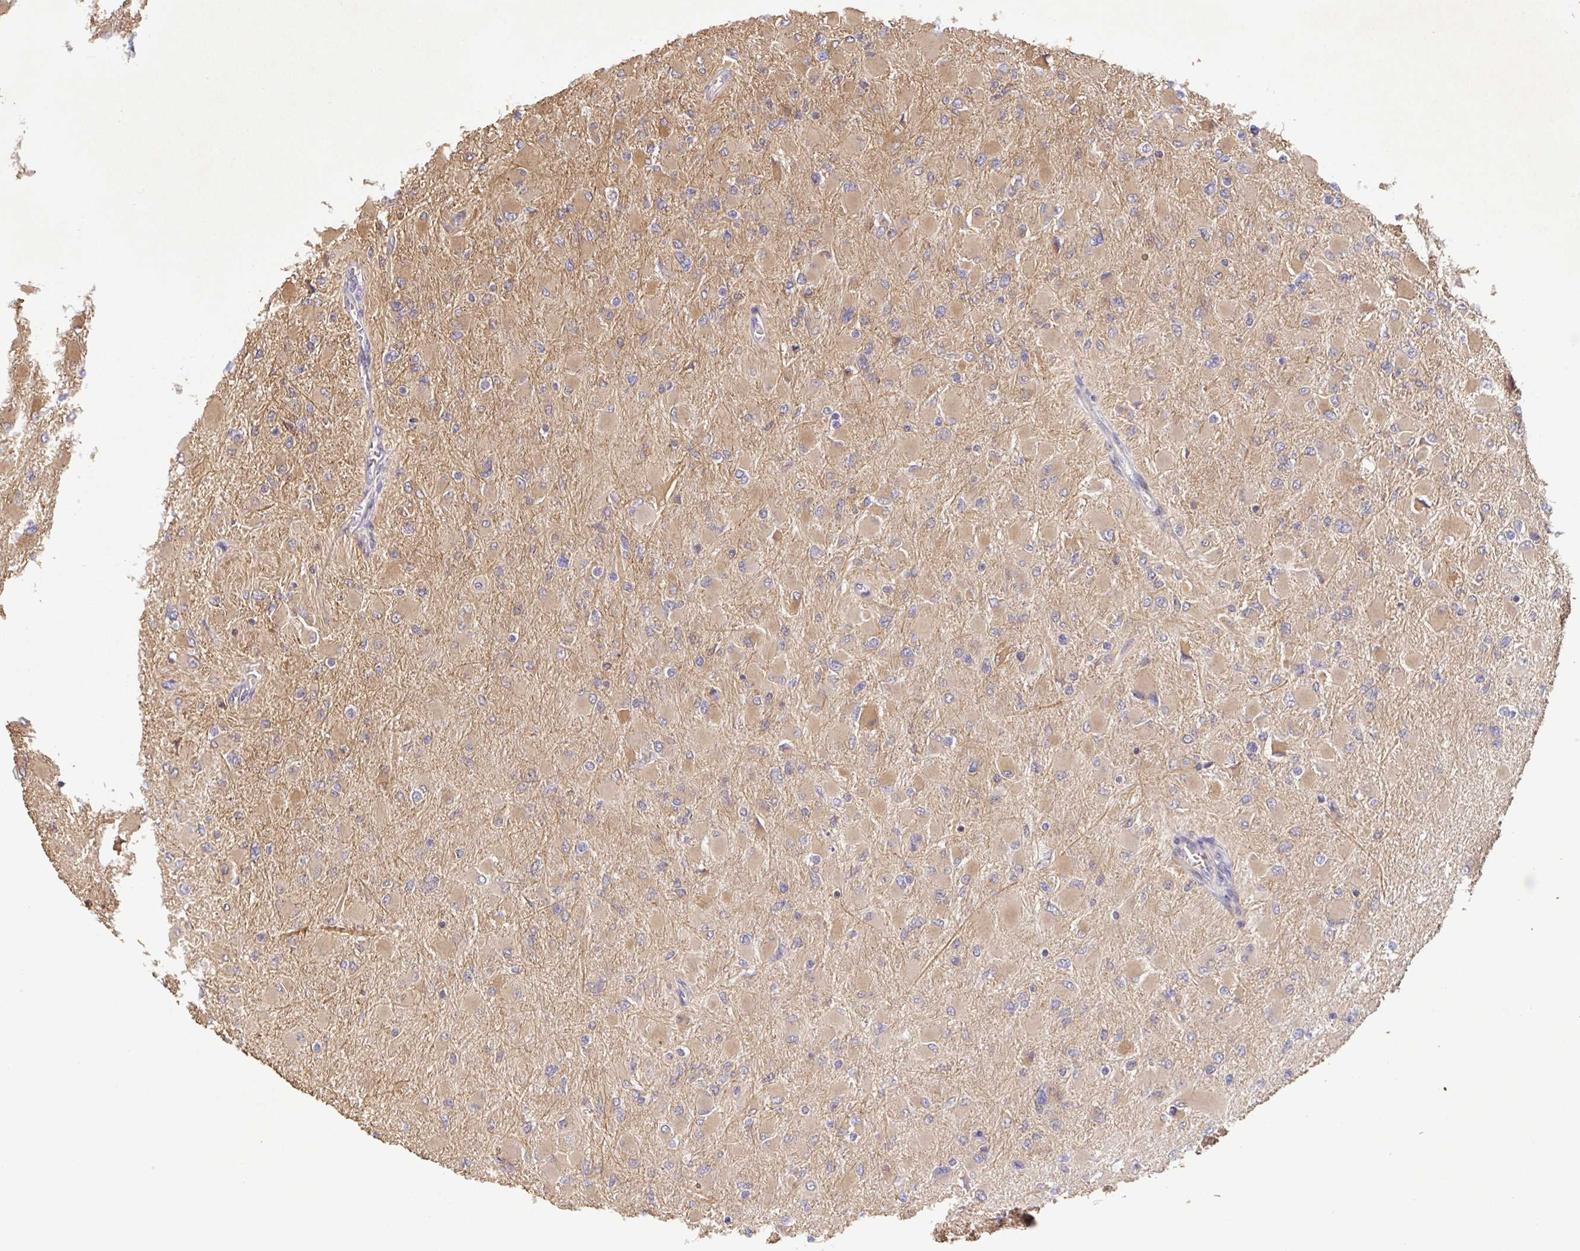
{"staining": {"intensity": "moderate", "quantity": ">75%", "location": "cytoplasmic/membranous"}, "tissue": "glioma", "cell_type": "Tumor cells", "image_type": "cancer", "snomed": [{"axis": "morphology", "description": "Glioma, malignant, High grade"}, {"axis": "topography", "description": "Cerebral cortex"}], "caption": "A medium amount of moderate cytoplasmic/membranous positivity is identified in approximately >75% of tumor cells in malignant glioma (high-grade) tissue.", "gene": "BCL2L1", "patient": {"sex": "female", "age": 36}}